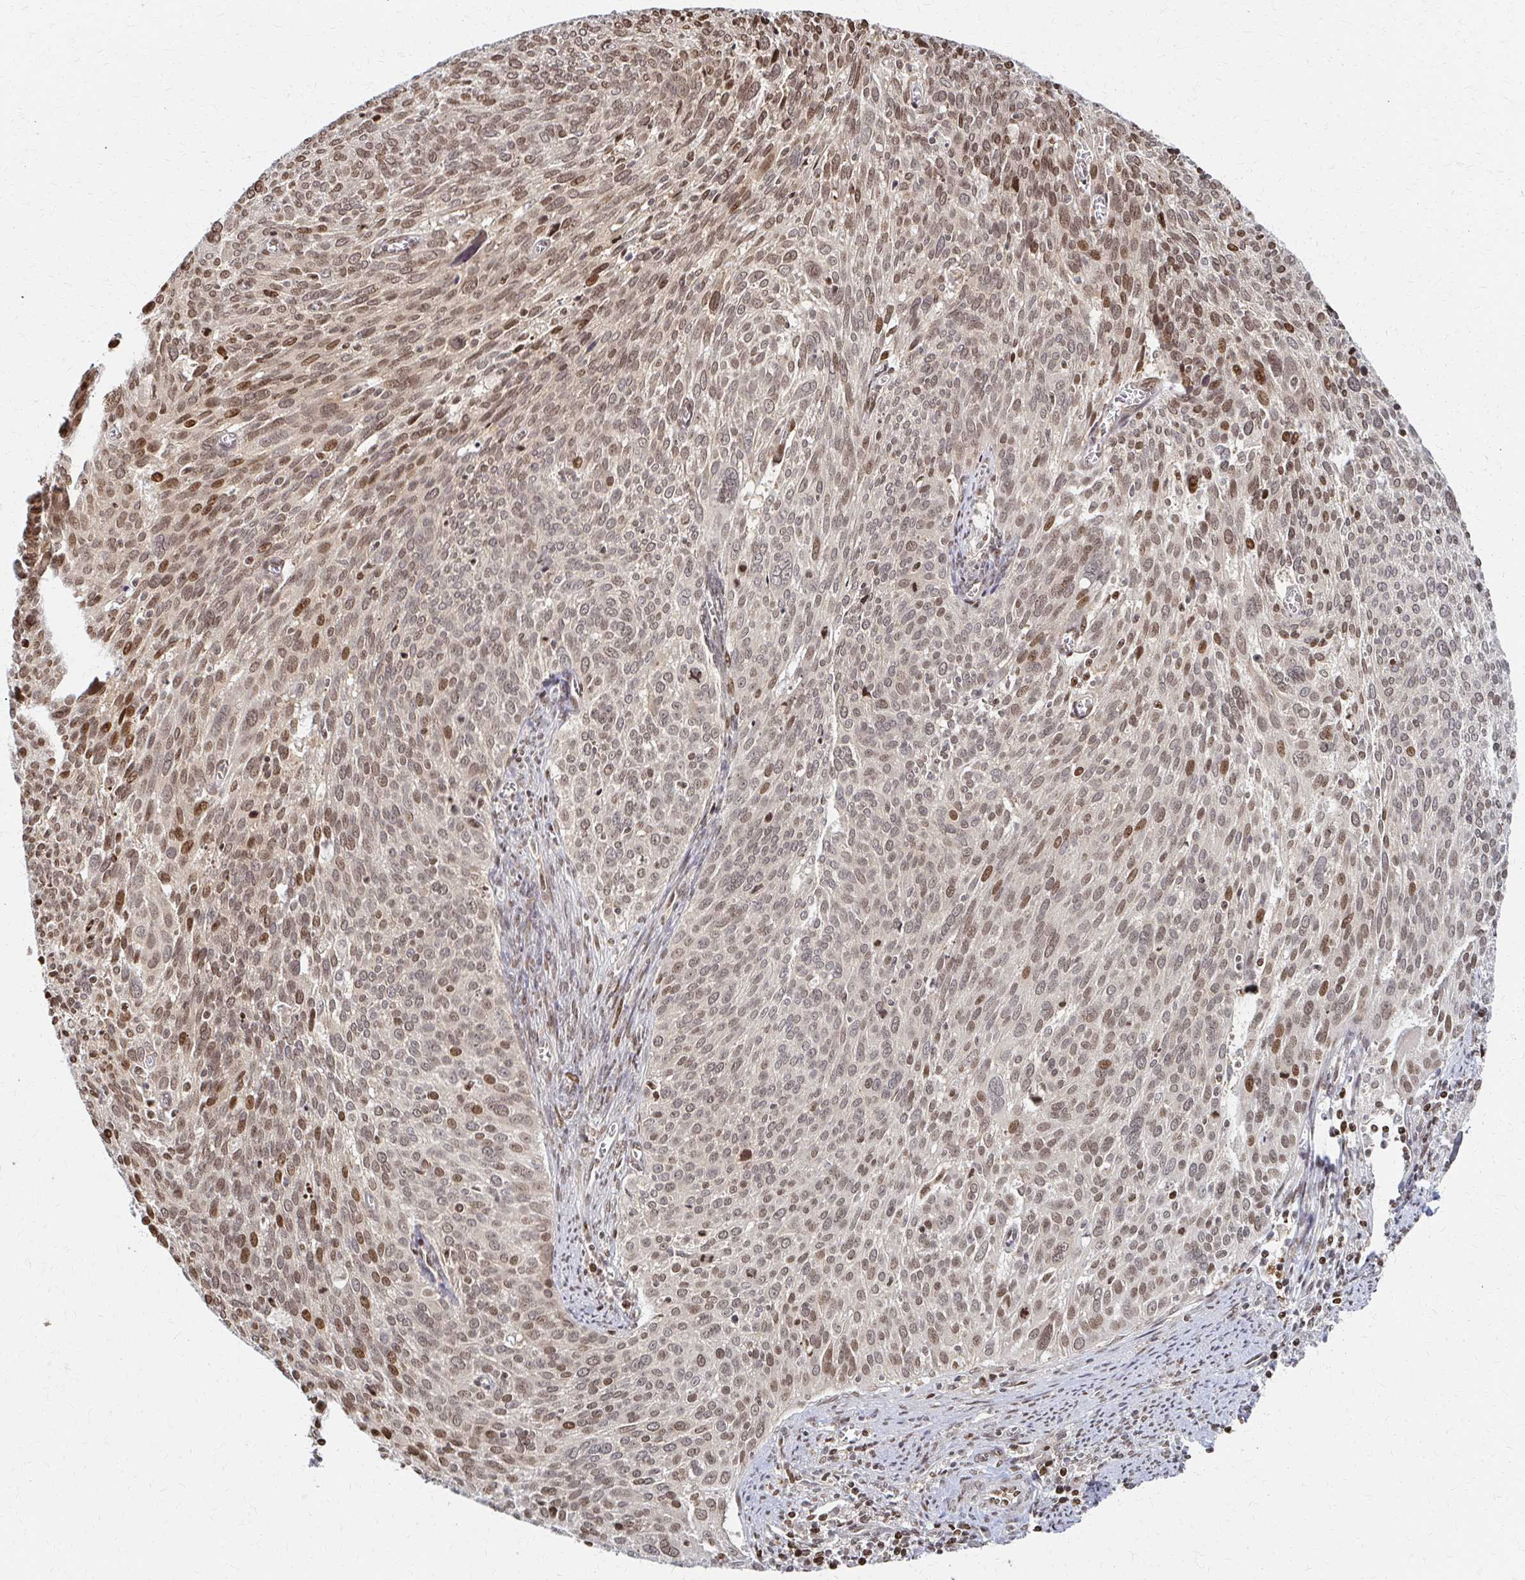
{"staining": {"intensity": "moderate", "quantity": "25%-75%", "location": "nuclear"}, "tissue": "cervical cancer", "cell_type": "Tumor cells", "image_type": "cancer", "snomed": [{"axis": "morphology", "description": "Squamous cell carcinoma, NOS"}, {"axis": "topography", "description": "Cervix"}], "caption": "Immunohistochemistry (IHC) (DAB (3,3'-diaminobenzidine)) staining of cervical squamous cell carcinoma exhibits moderate nuclear protein positivity in approximately 25%-75% of tumor cells.", "gene": "PSMD7", "patient": {"sex": "female", "age": 39}}